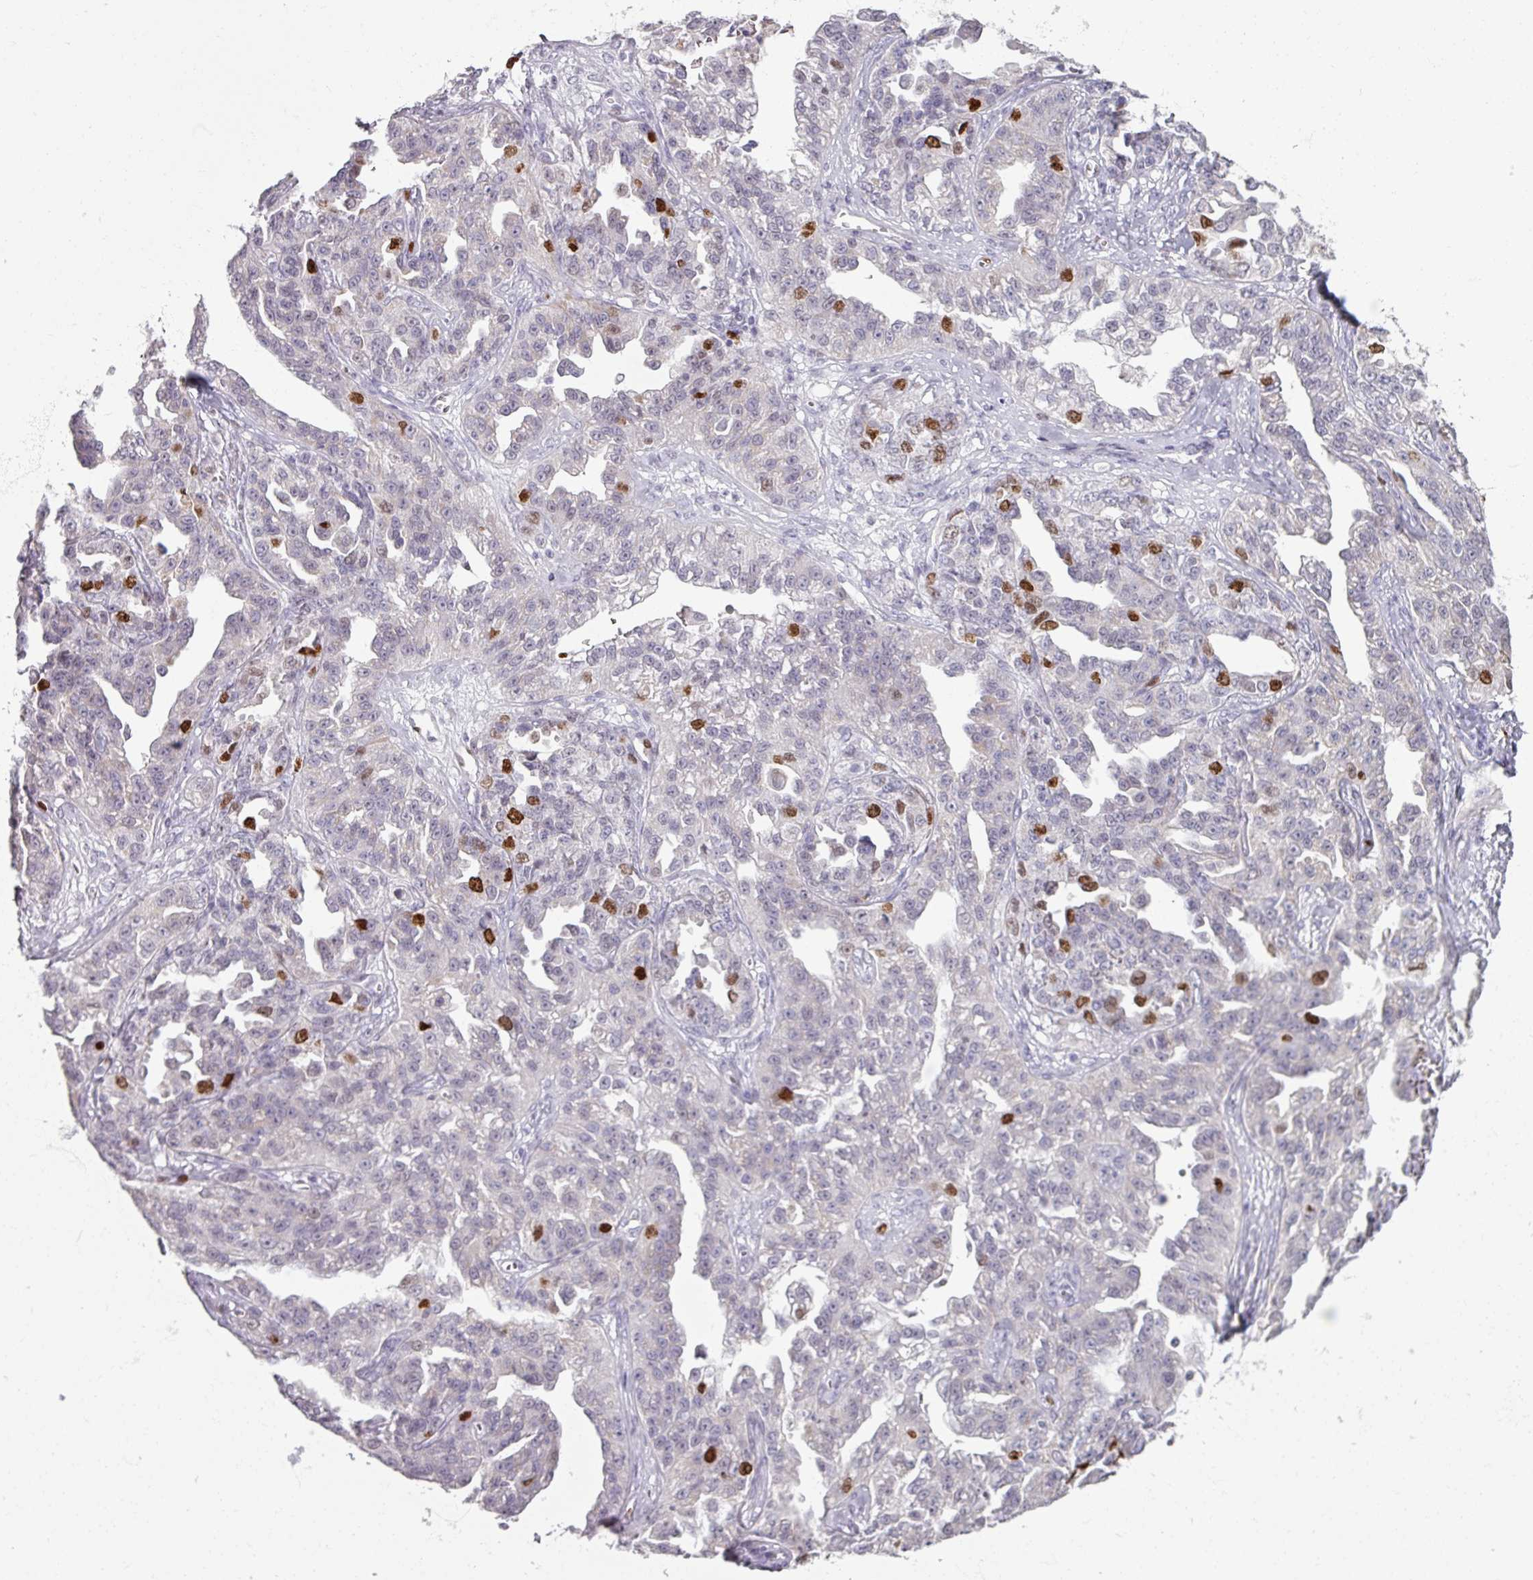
{"staining": {"intensity": "strong", "quantity": "<25%", "location": "nuclear"}, "tissue": "ovarian cancer", "cell_type": "Tumor cells", "image_type": "cancer", "snomed": [{"axis": "morphology", "description": "Cystadenocarcinoma, serous, NOS"}, {"axis": "topography", "description": "Ovary"}], "caption": "Immunohistochemical staining of human ovarian cancer (serous cystadenocarcinoma) shows medium levels of strong nuclear protein expression in approximately <25% of tumor cells.", "gene": "ATAD2", "patient": {"sex": "female", "age": 75}}